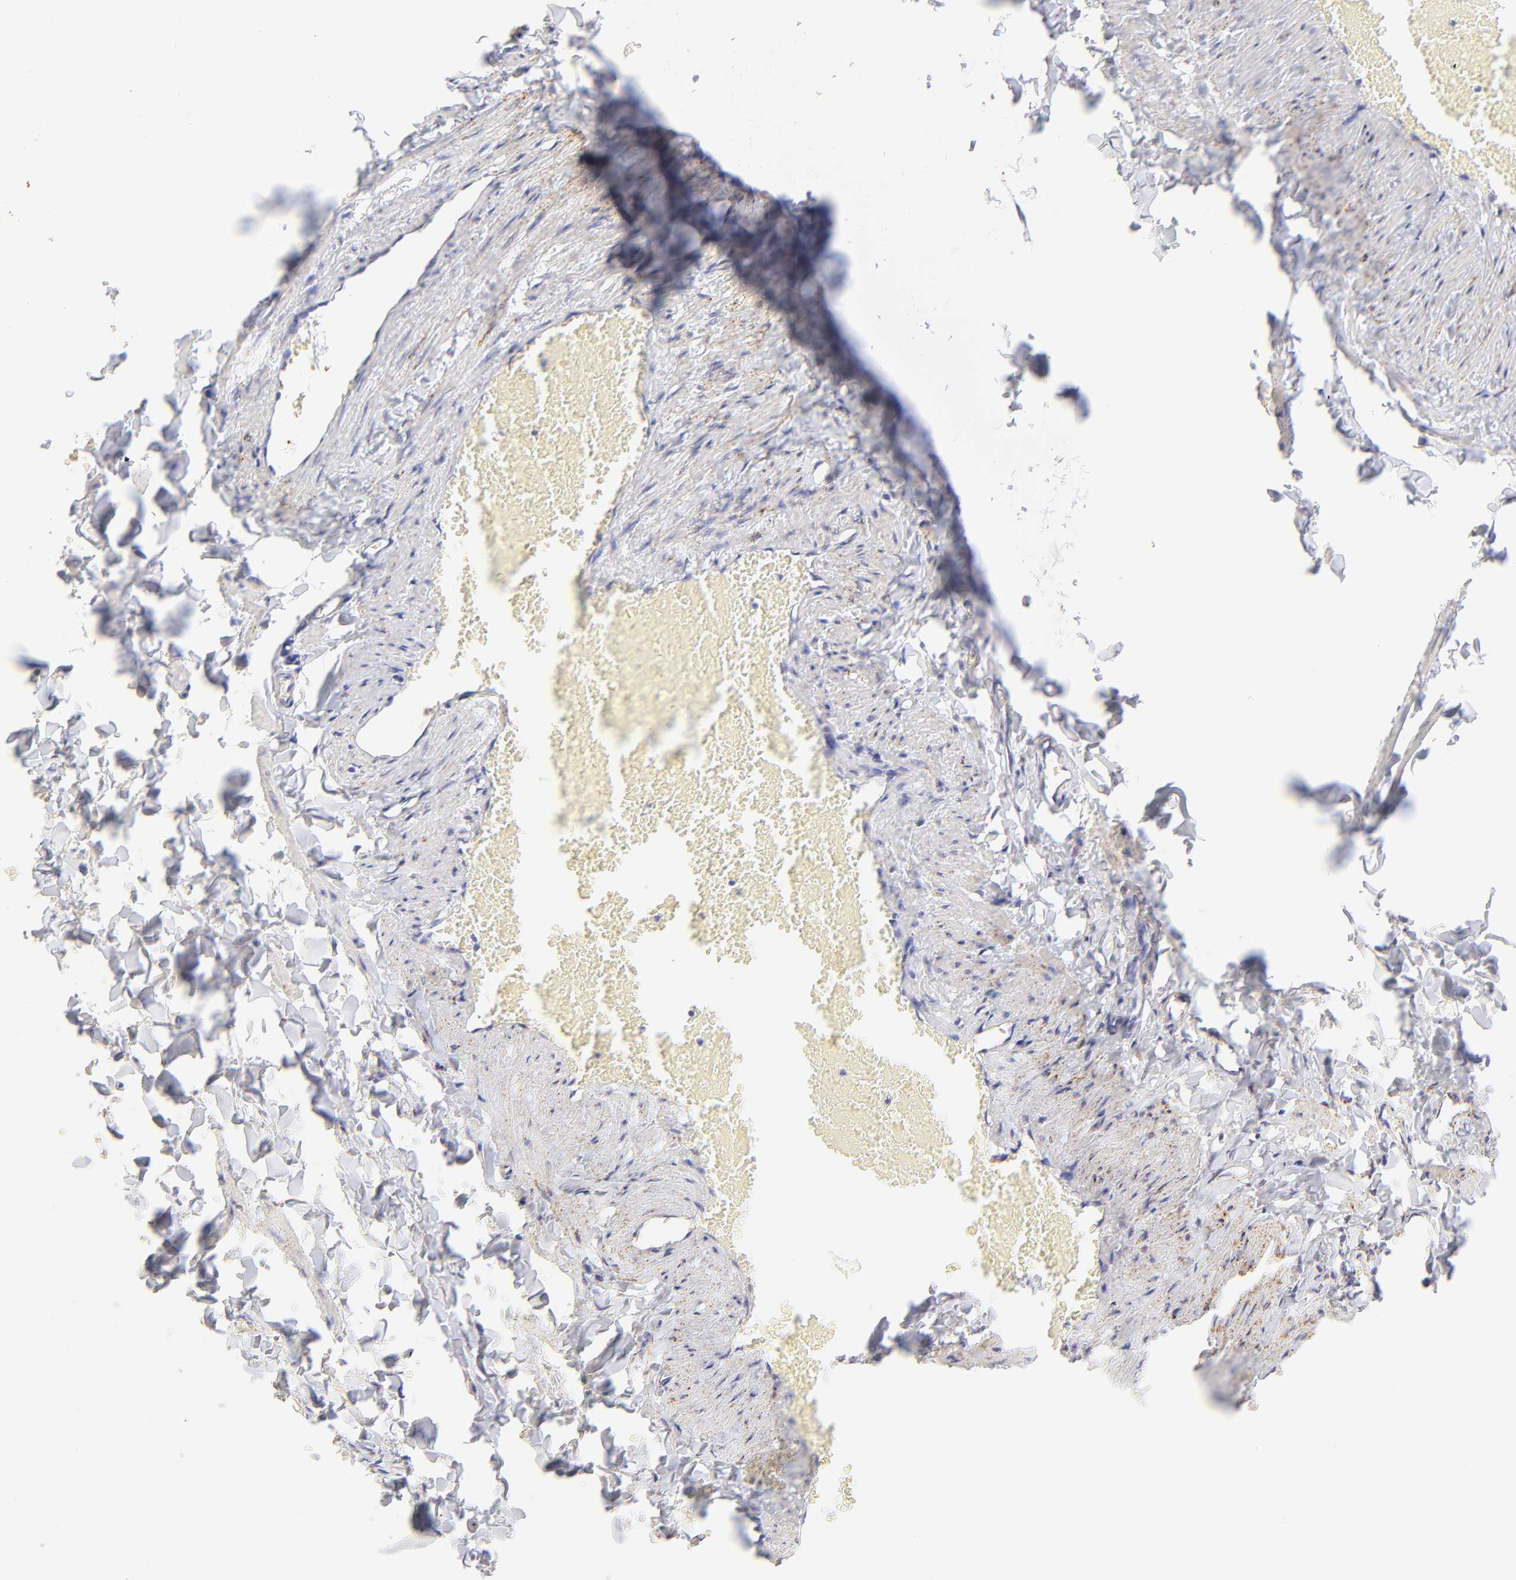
{"staining": {"intensity": "moderate", "quantity": "25%-75%", "location": "cytoplasmic/membranous"}, "tissue": "adipose tissue", "cell_type": "Adipocytes", "image_type": "normal", "snomed": [{"axis": "morphology", "description": "Normal tissue, NOS"}, {"axis": "topography", "description": "Vascular tissue"}], "caption": "The immunohistochemical stain shows moderate cytoplasmic/membranous positivity in adipocytes of benign adipose tissue.", "gene": "ECH1", "patient": {"sex": "male", "age": 41}}